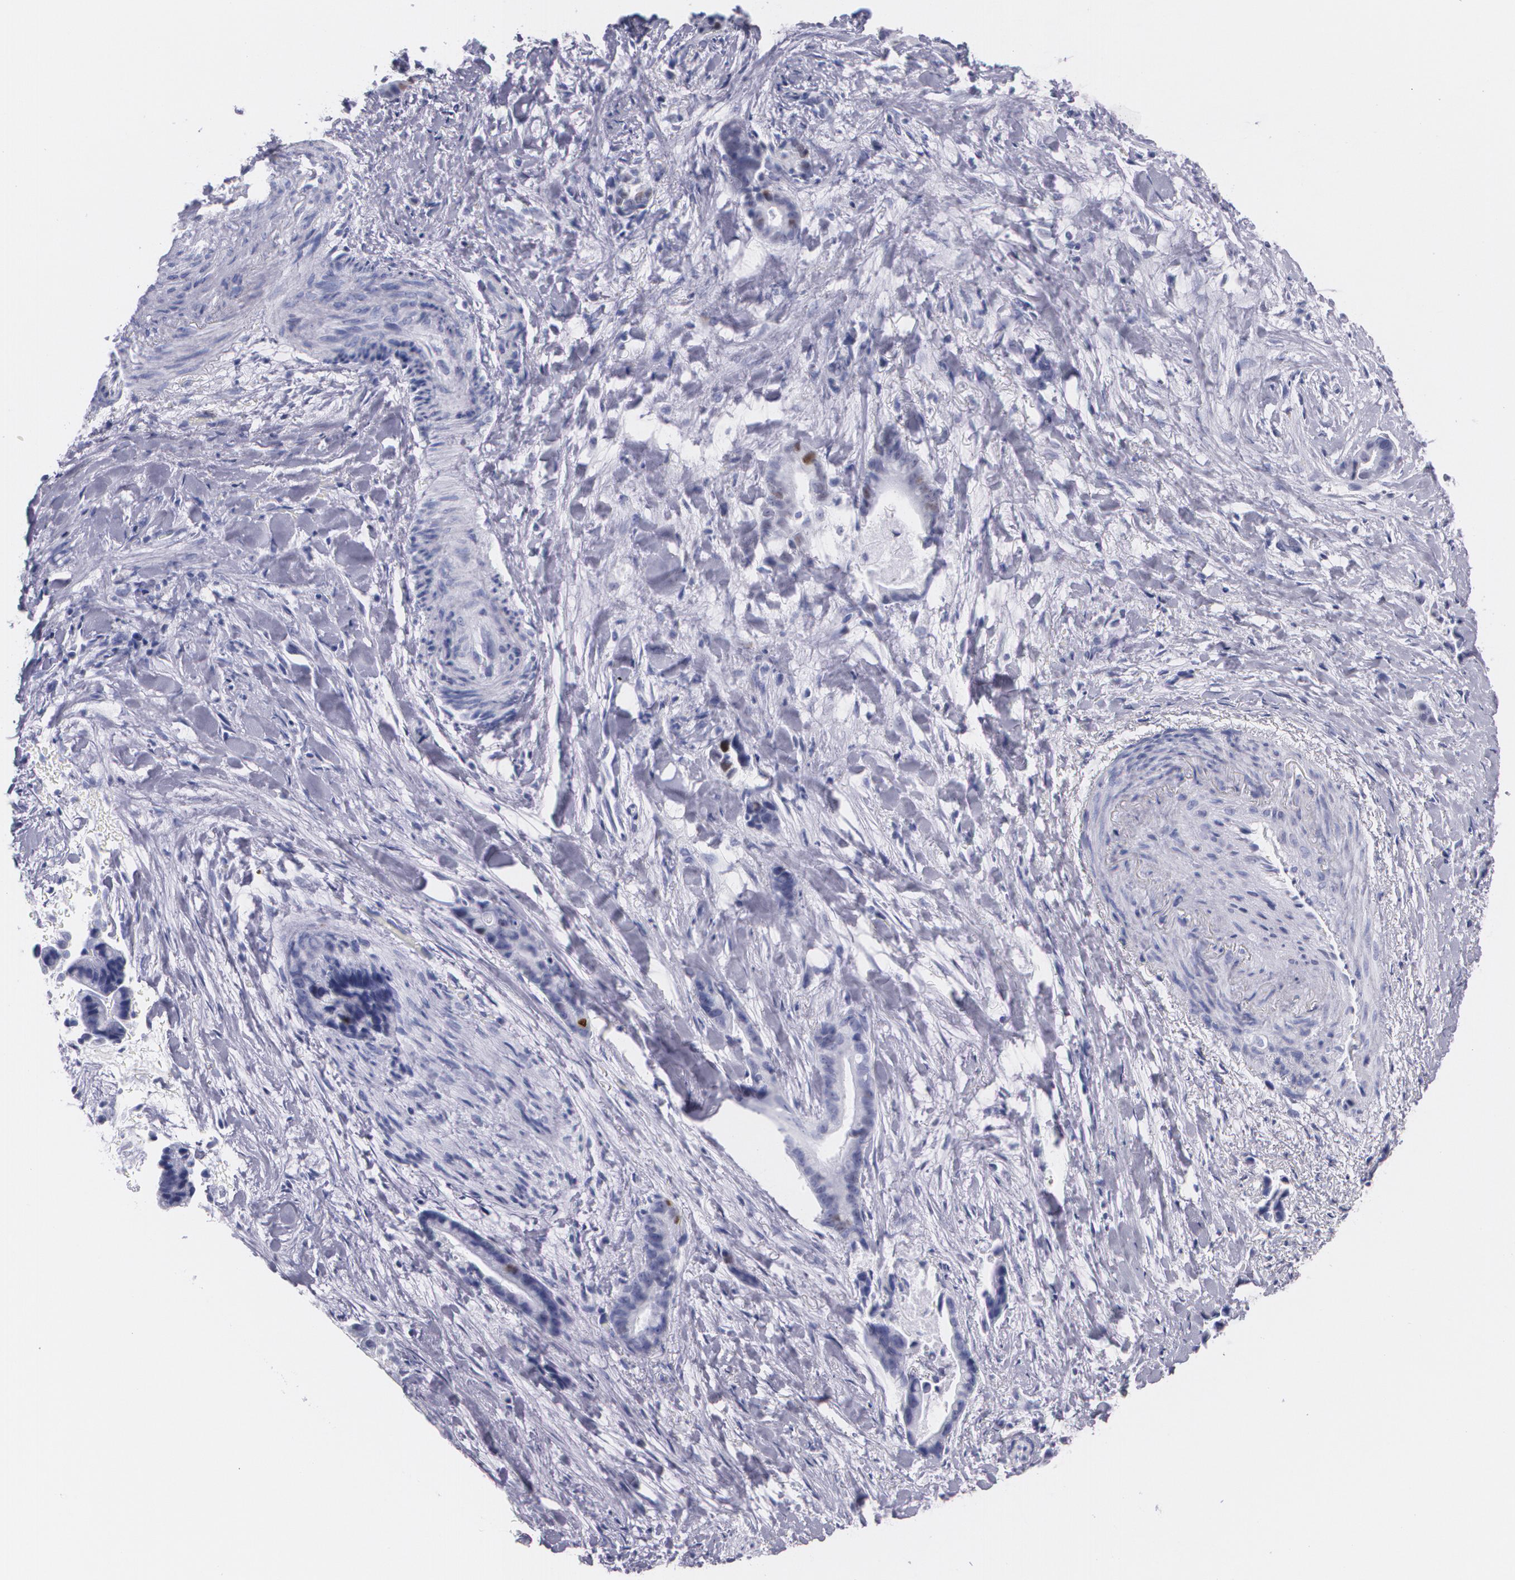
{"staining": {"intensity": "moderate", "quantity": "<25%", "location": "nuclear"}, "tissue": "liver cancer", "cell_type": "Tumor cells", "image_type": "cancer", "snomed": [{"axis": "morphology", "description": "Cholangiocarcinoma"}, {"axis": "topography", "description": "Liver"}], "caption": "This image displays IHC staining of human liver cholangiocarcinoma, with low moderate nuclear expression in approximately <25% of tumor cells.", "gene": "TP53", "patient": {"sex": "female", "age": 55}}